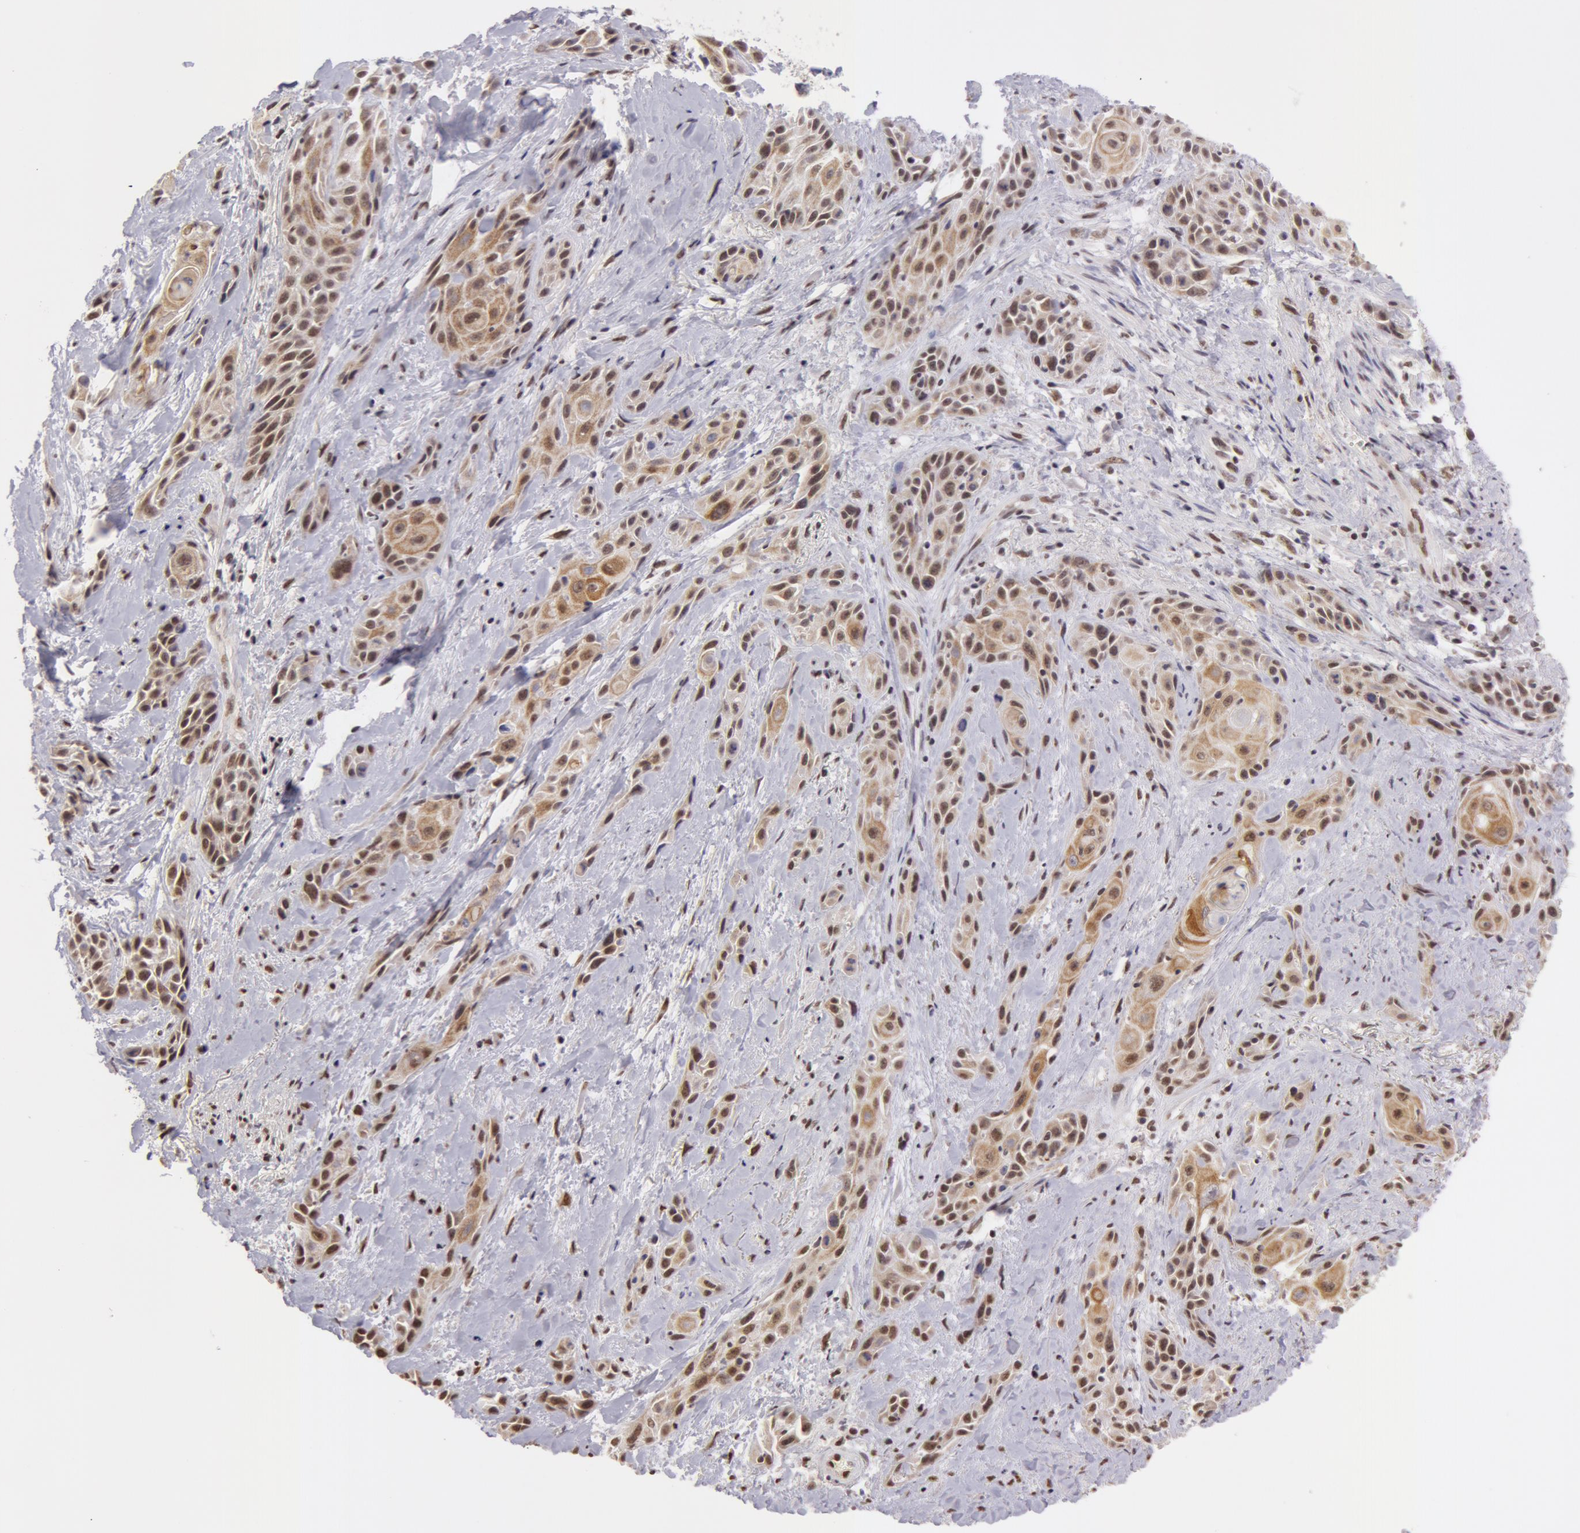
{"staining": {"intensity": "moderate", "quantity": "25%-75%", "location": "cytoplasmic/membranous,nuclear"}, "tissue": "skin cancer", "cell_type": "Tumor cells", "image_type": "cancer", "snomed": [{"axis": "morphology", "description": "Squamous cell carcinoma, NOS"}, {"axis": "topography", "description": "Skin"}, {"axis": "topography", "description": "Anal"}], "caption": "Squamous cell carcinoma (skin) tissue exhibits moderate cytoplasmic/membranous and nuclear positivity in about 25%-75% of tumor cells, visualized by immunohistochemistry.", "gene": "VRTN", "patient": {"sex": "male", "age": 64}}